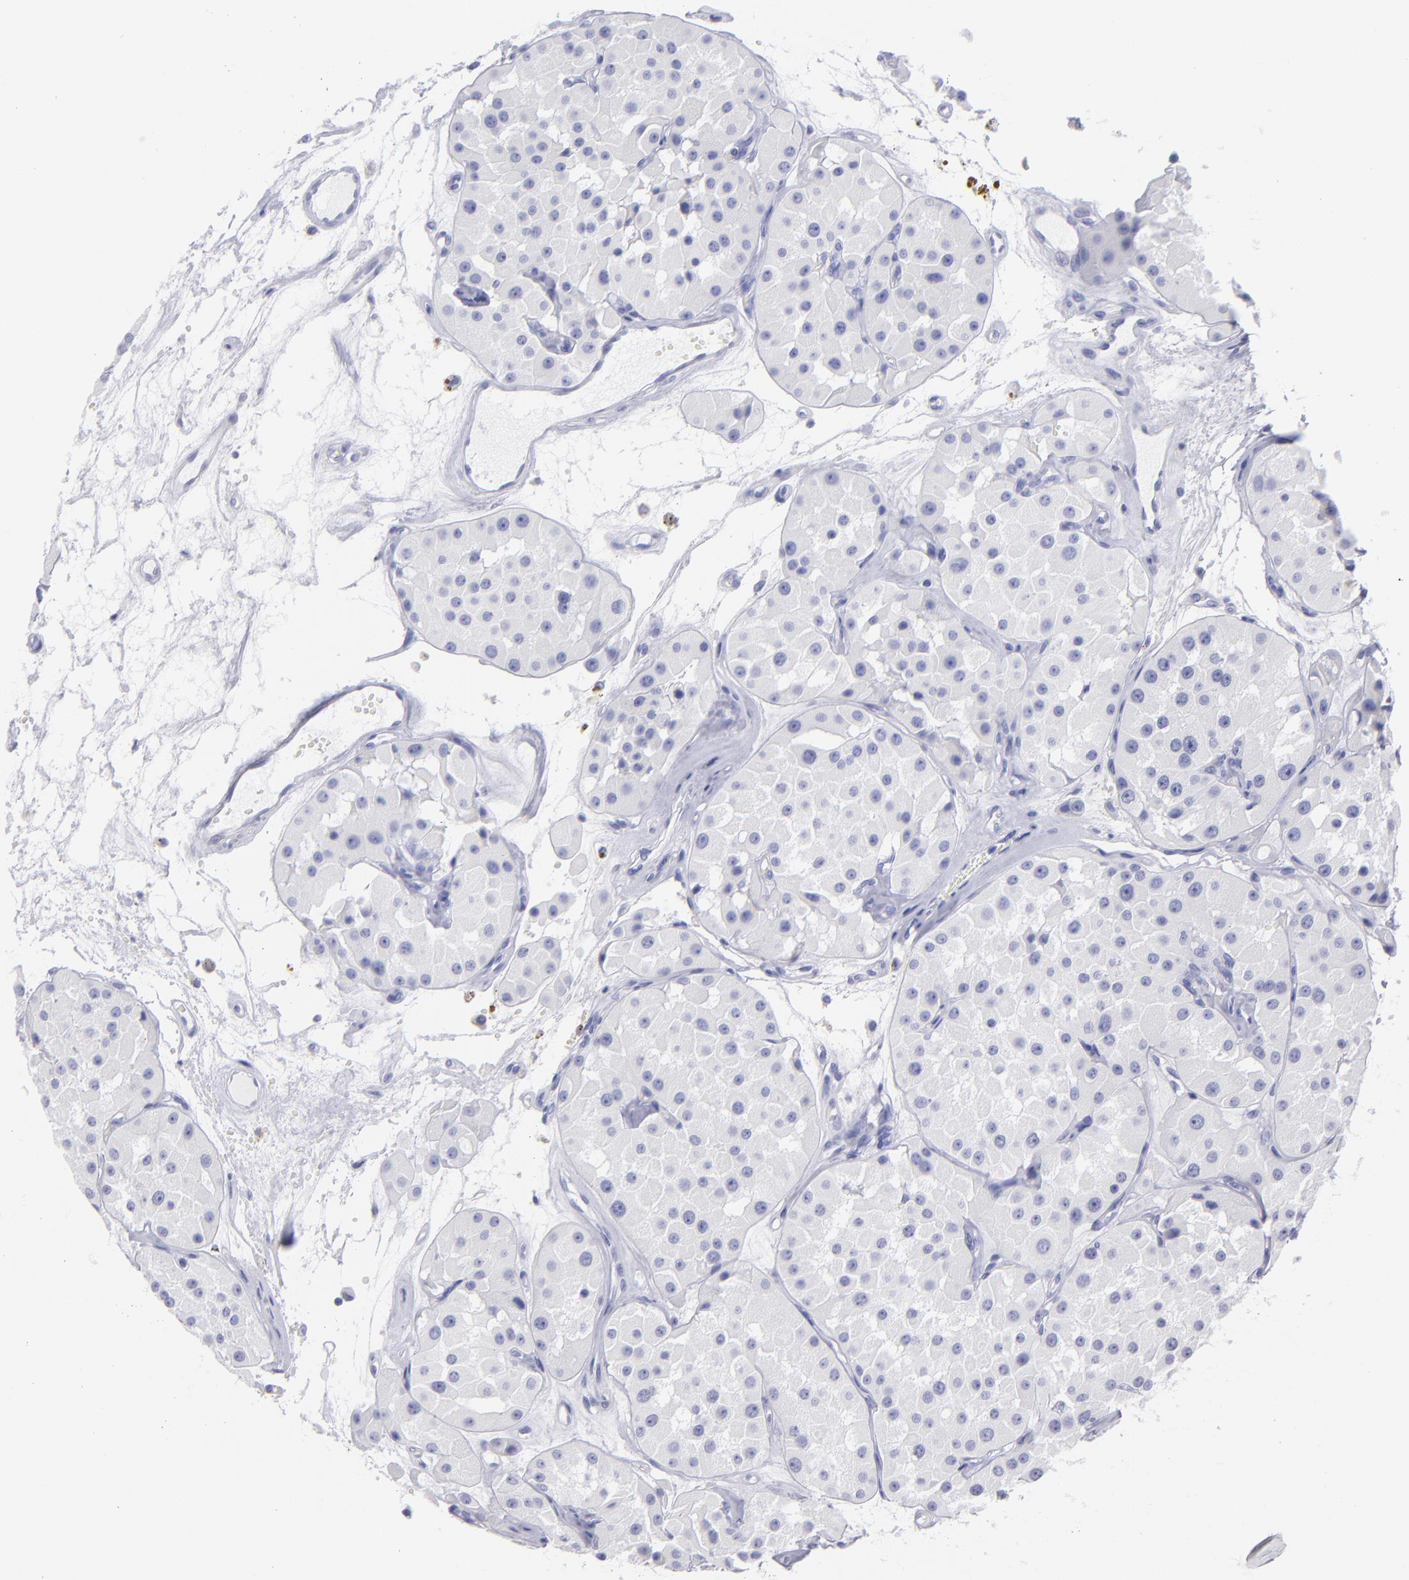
{"staining": {"intensity": "negative", "quantity": "none", "location": "none"}, "tissue": "renal cancer", "cell_type": "Tumor cells", "image_type": "cancer", "snomed": [{"axis": "morphology", "description": "Adenocarcinoma, uncertain malignant potential"}, {"axis": "topography", "description": "Kidney"}], "caption": "There is no significant staining in tumor cells of adenocarcinoma,  uncertain malignant potential (renal).", "gene": "CD82", "patient": {"sex": "male", "age": 63}}